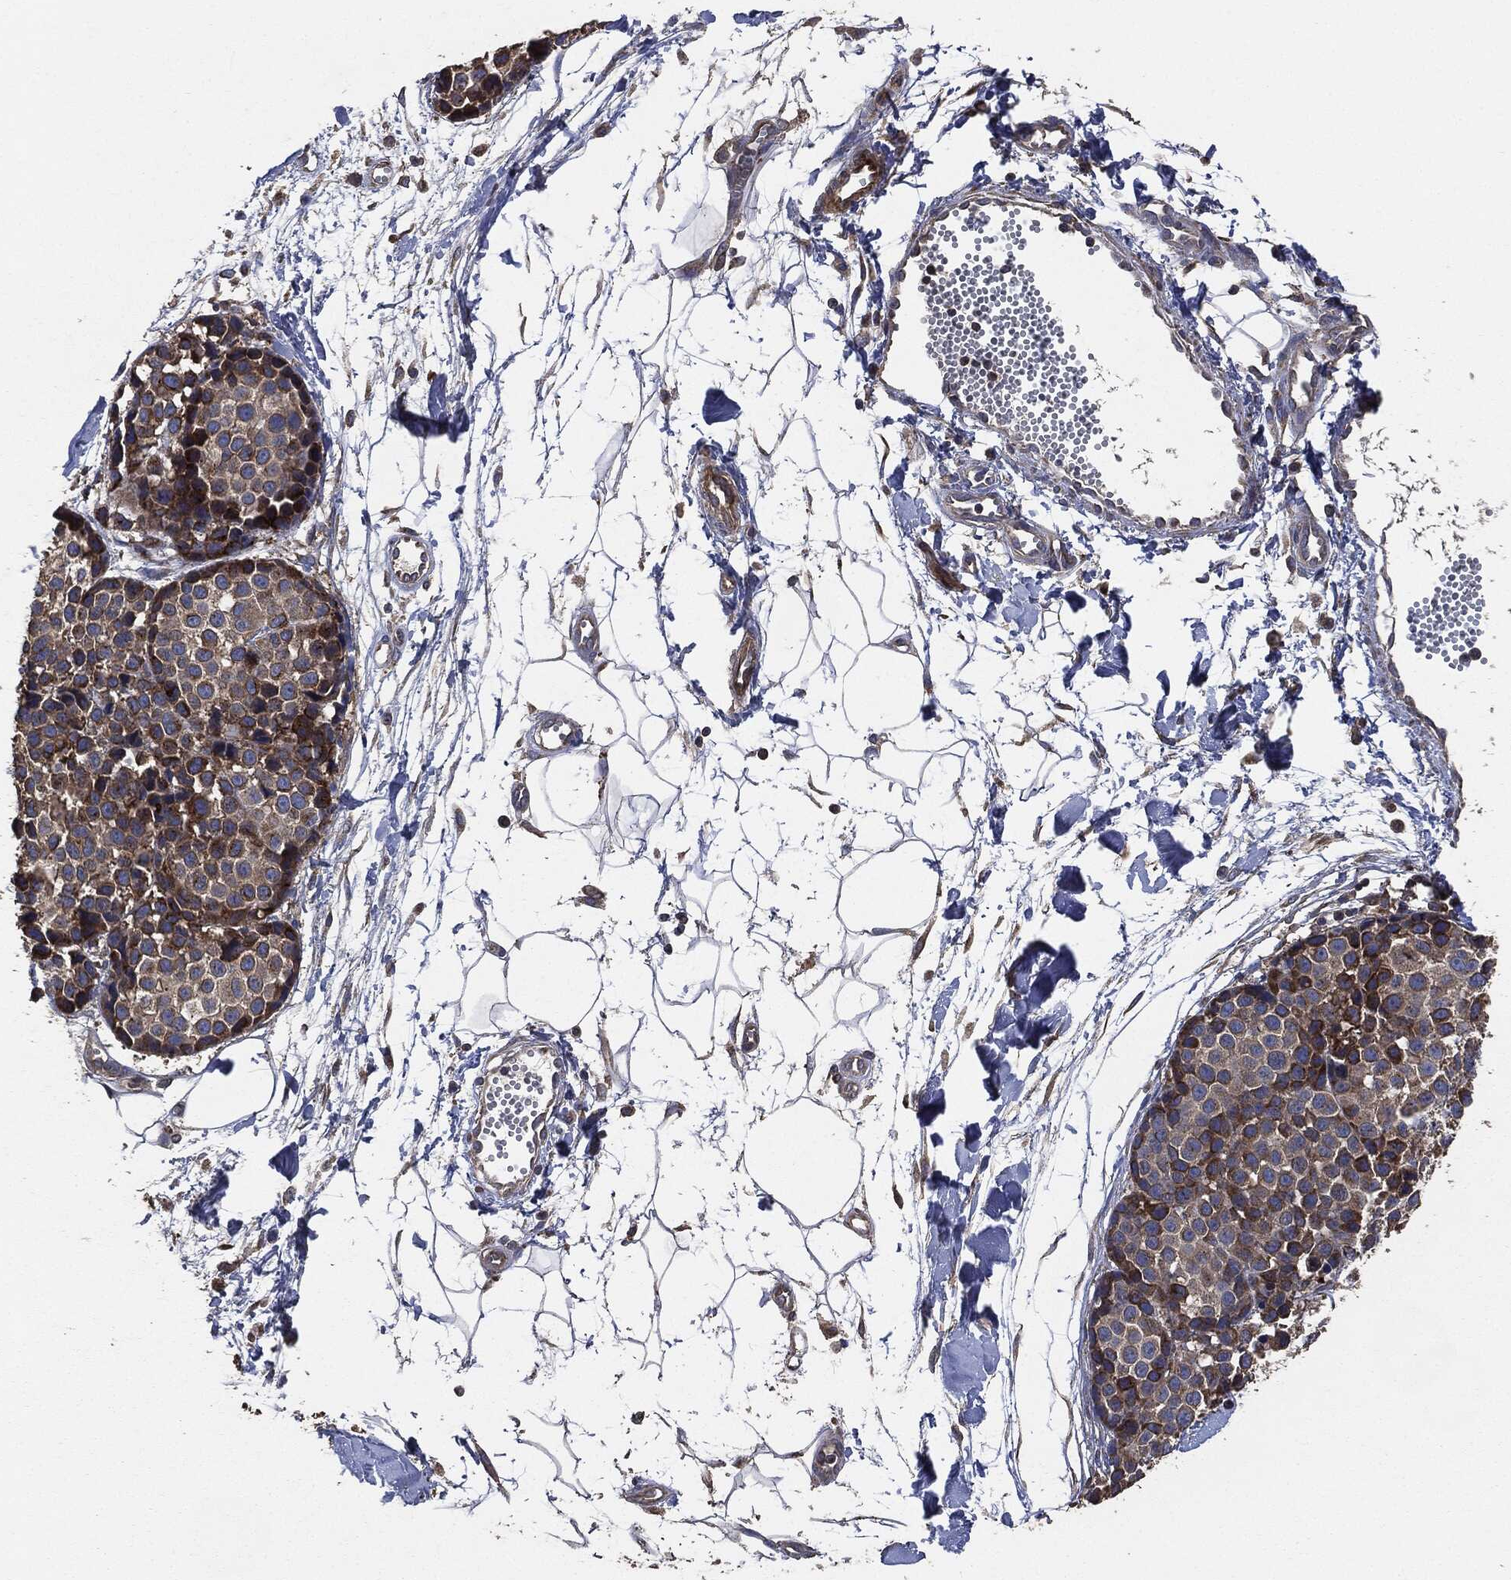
{"staining": {"intensity": "strong", "quantity": "25%-75%", "location": "cytoplasmic/membranous"}, "tissue": "melanoma", "cell_type": "Tumor cells", "image_type": "cancer", "snomed": [{"axis": "morphology", "description": "Malignant melanoma, NOS"}, {"axis": "topography", "description": "Skin"}], "caption": "Tumor cells show strong cytoplasmic/membranous expression in about 25%-75% of cells in malignant melanoma.", "gene": "STK3", "patient": {"sex": "female", "age": 86}}